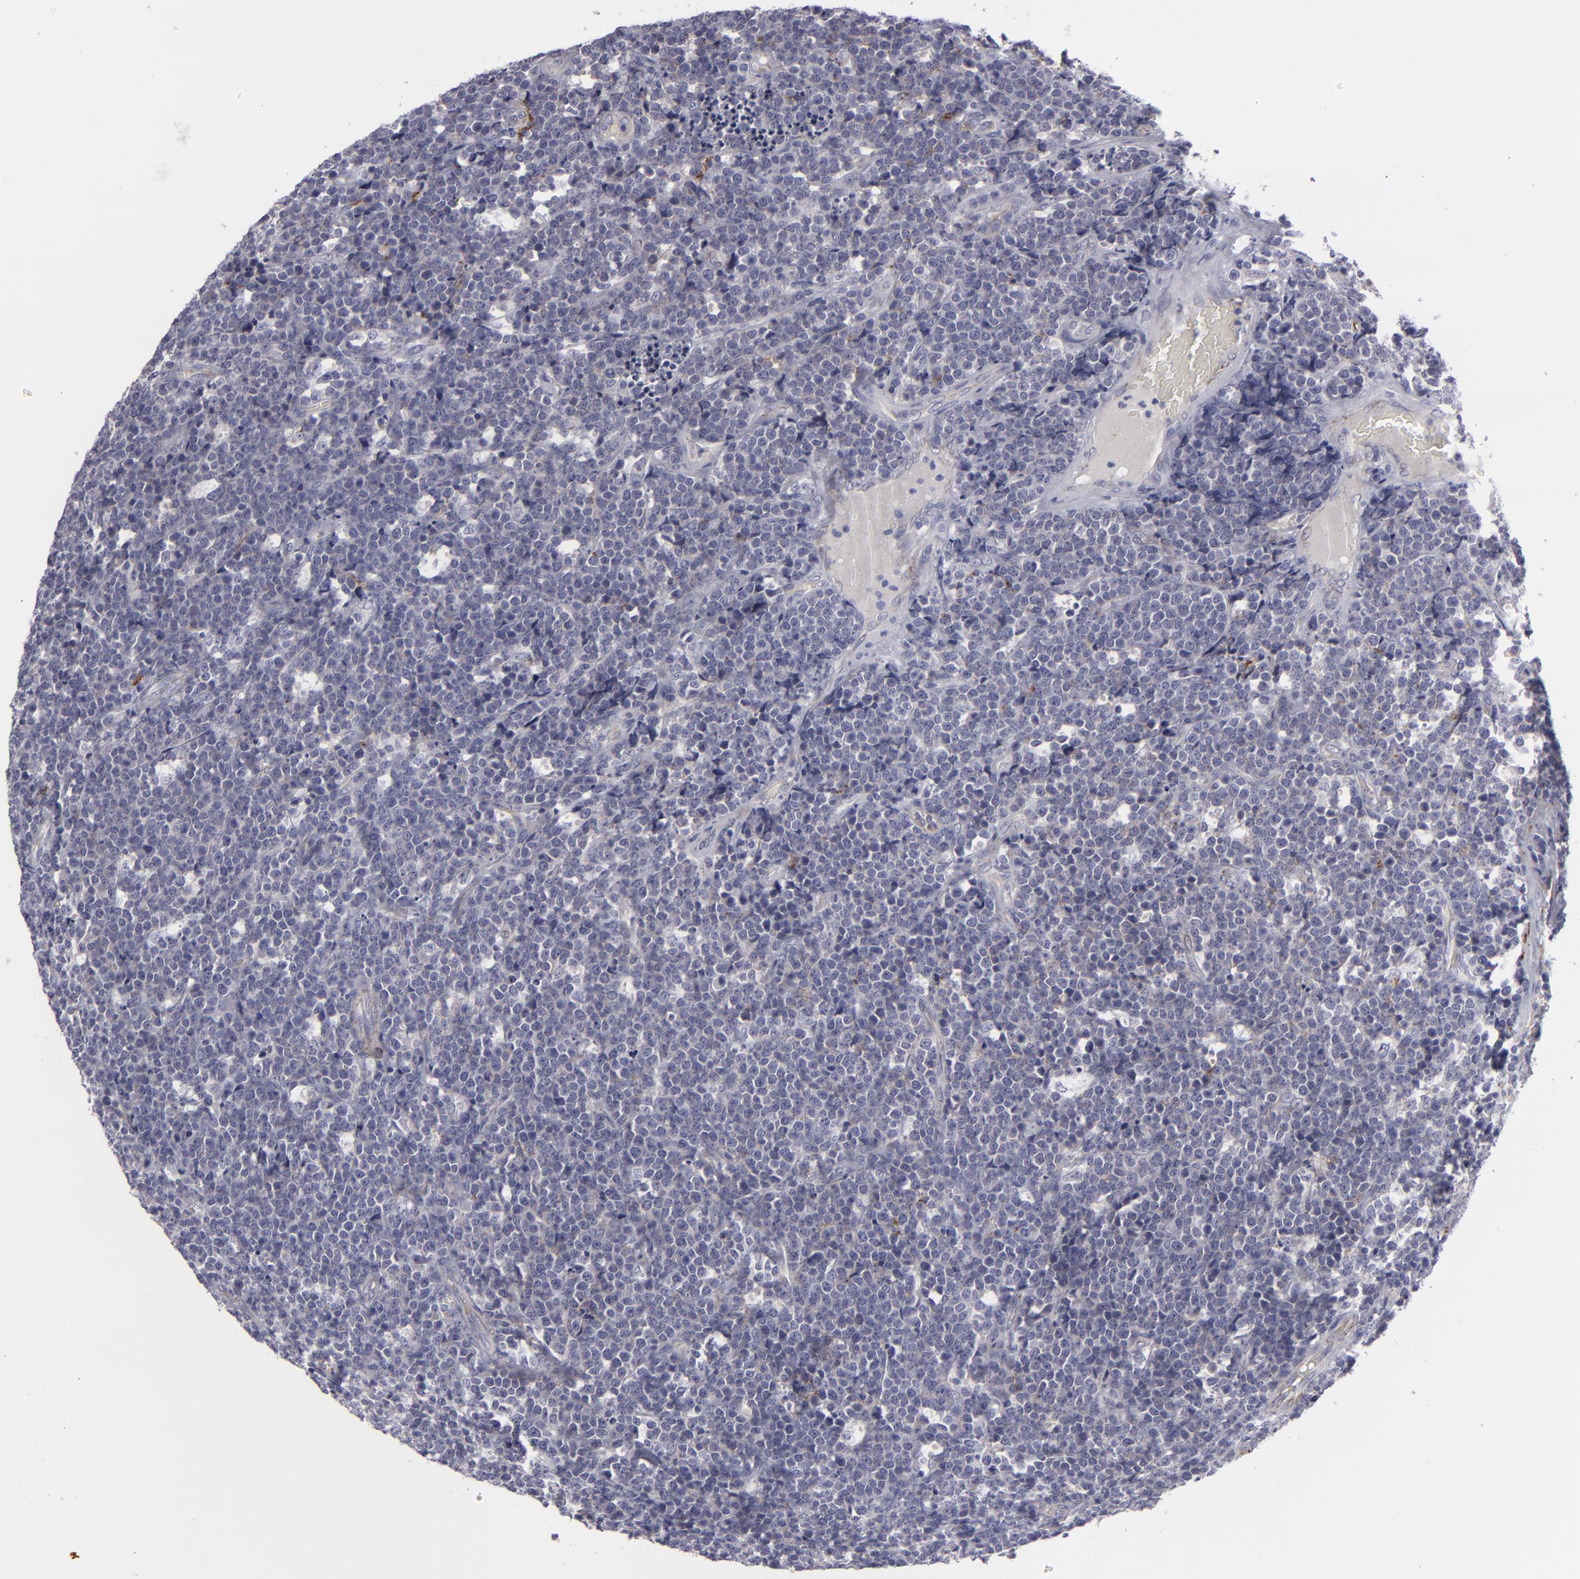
{"staining": {"intensity": "negative", "quantity": "none", "location": "none"}, "tissue": "lymphoma", "cell_type": "Tumor cells", "image_type": "cancer", "snomed": [{"axis": "morphology", "description": "Malignant lymphoma, non-Hodgkin's type, High grade"}, {"axis": "topography", "description": "Small intestine"}, {"axis": "topography", "description": "Colon"}], "caption": "This is an immunohistochemistry photomicrograph of human high-grade malignant lymphoma, non-Hodgkin's type. There is no positivity in tumor cells.", "gene": "ALCAM", "patient": {"sex": "male", "age": 8}}